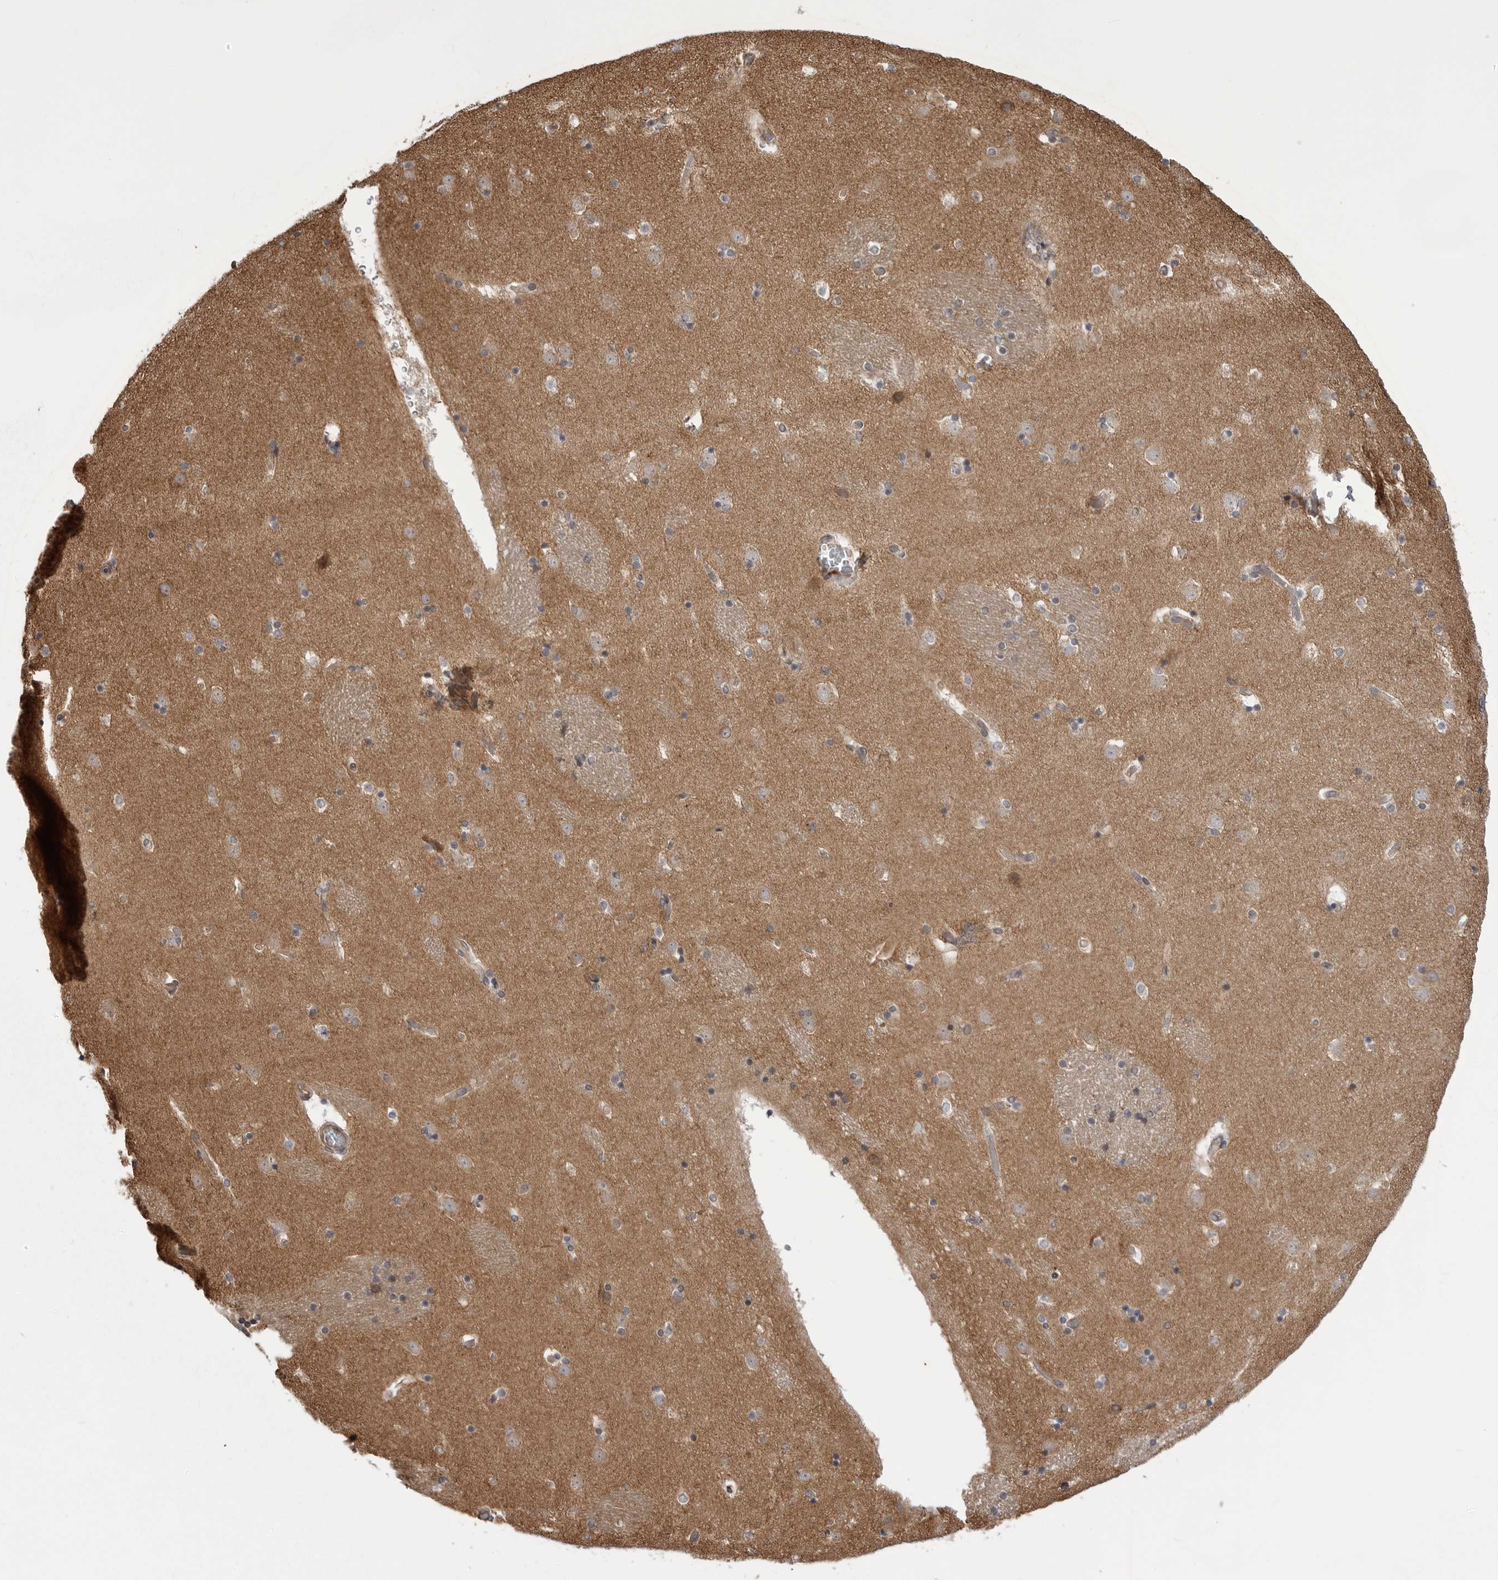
{"staining": {"intensity": "negative", "quantity": "none", "location": "none"}, "tissue": "caudate", "cell_type": "Glial cells", "image_type": "normal", "snomed": [{"axis": "morphology", "description": "Normal tissue, NOS"}, {"axis": "topography", "description": "Lateral ventricle wall"}], "caption": "IHC image of normal caudate: human caudate stained with DAB demonstrates no significant protein staining in glial cells.", "gene": "LRRC45", "patient": {"sex": "male", "age": 45}}